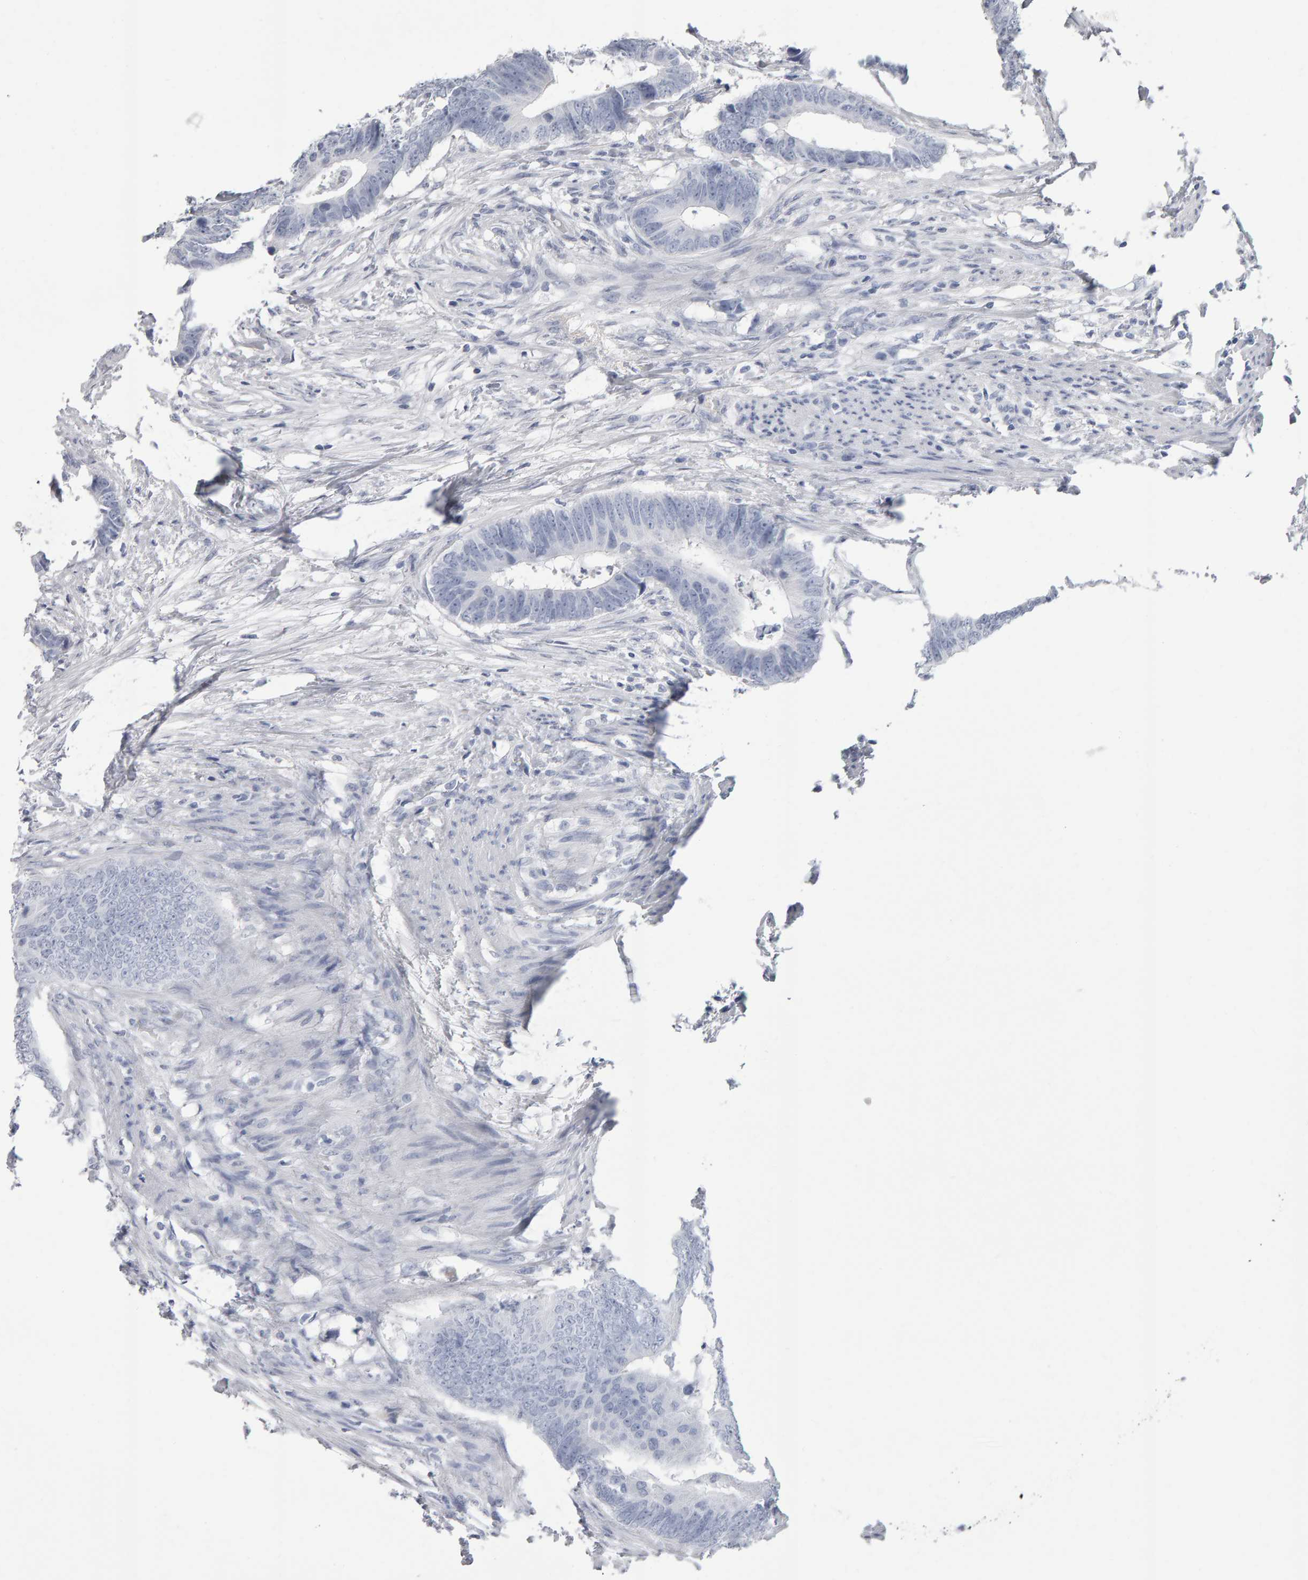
{"staining": {"intensity": "negative", "quantity": "none", "location": "none"}, "tissue": "colorectal cancer", "cell_type": "Tumor cells", "image_type": "cancer", "snomed": [{"axis": "morphology", "description": "Adenocarcinoma, NOS"}, {"axis": "topography", "description": "Colon"}], "caption": "Human colorectal cancer (adenocarcinoma) stained for a protein using immunohistochemistry reveals no staining in tumor cells.", "gene": "NCDN", "patient": {"sex": "male", "age": 56}}